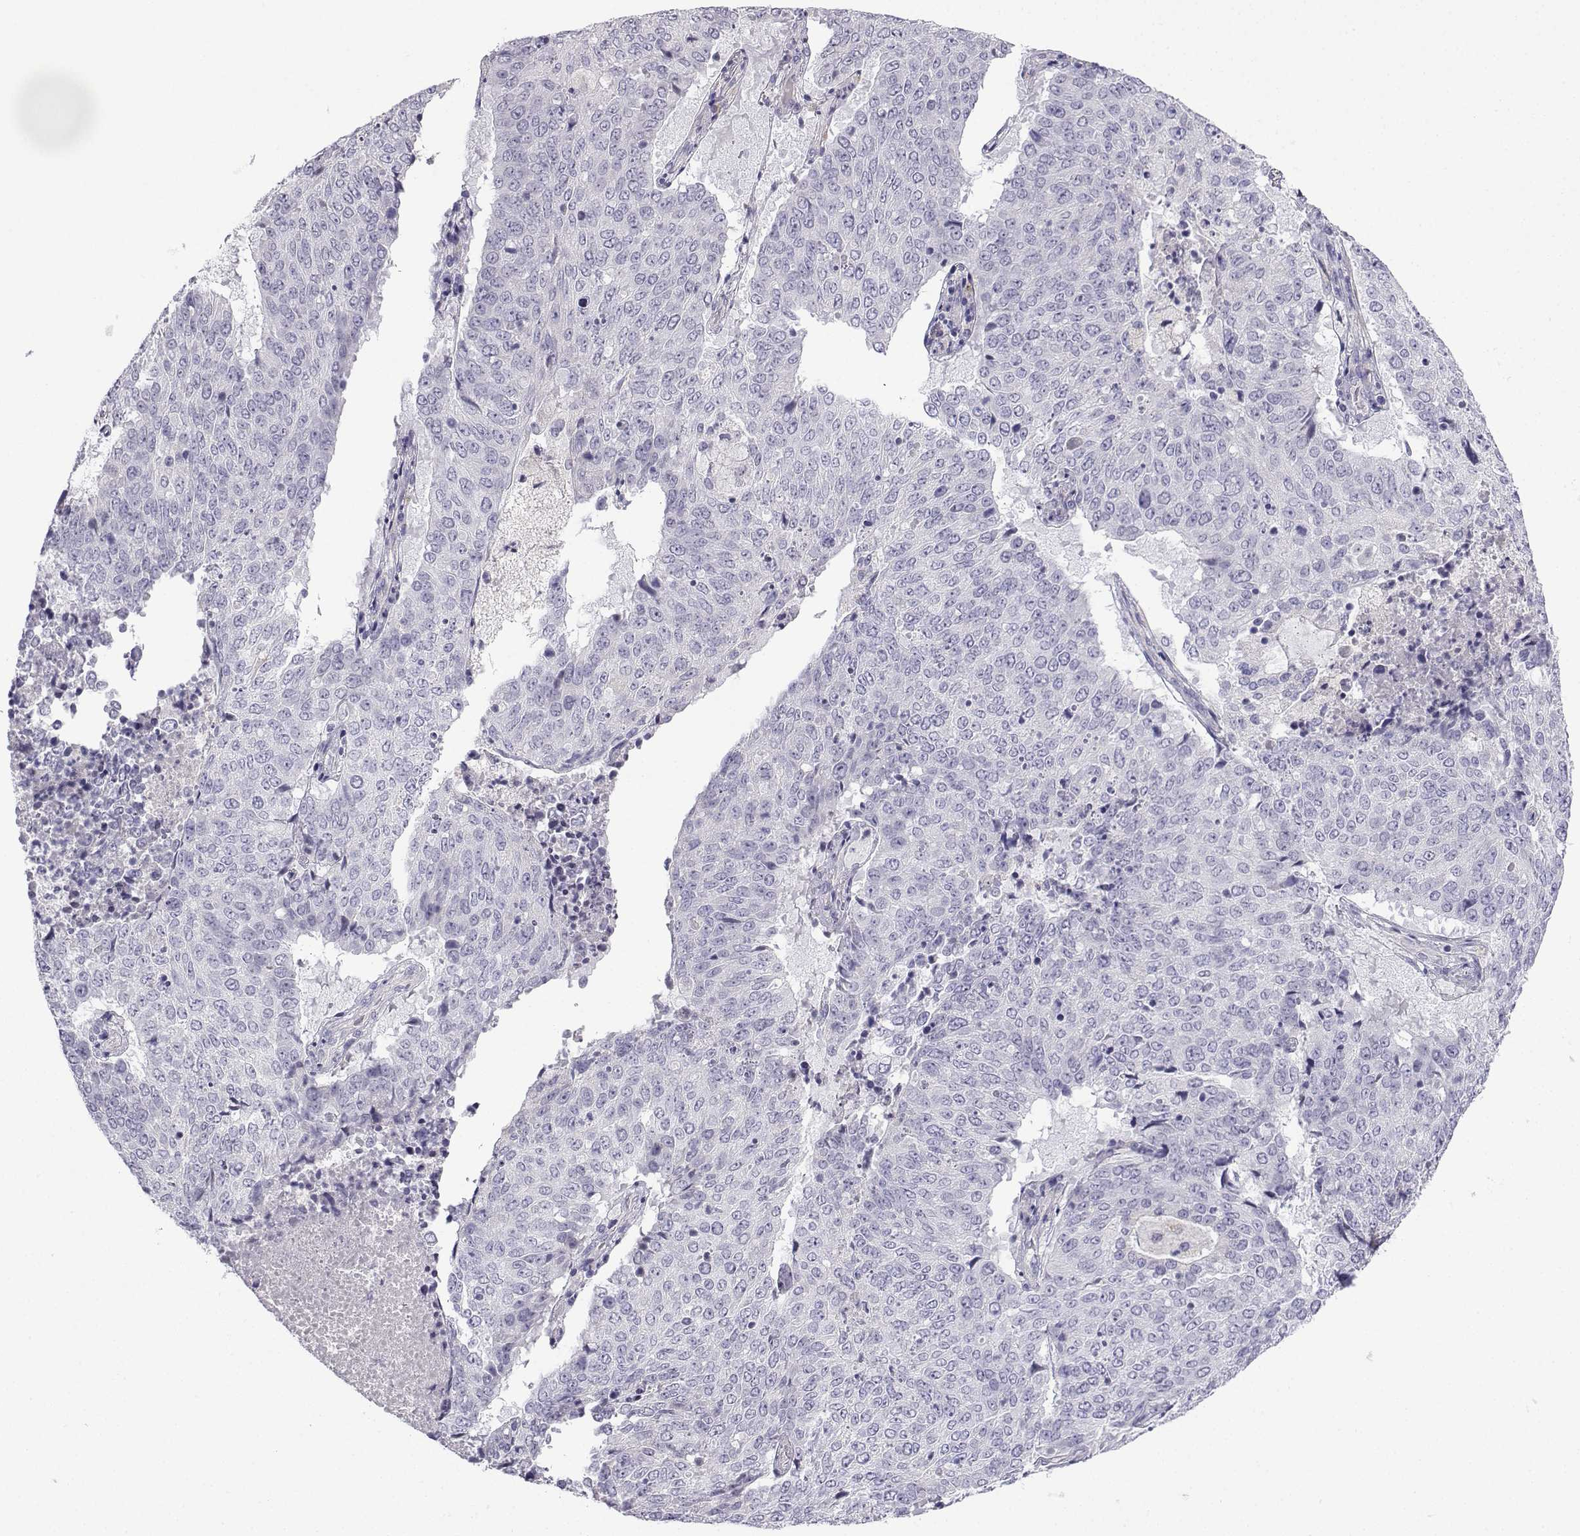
{"staining": {"intensity": "negative", "quantity": "none", "location": "none"}, "tissue": "lung cancer", "cell_type": "Tumor cells", "image_type": "cancer", "snomed": [{"axis": "morphology", "description": "Normal tissue, NOS"}, {"axis": "morphology", "description": "Squamous cell carcinoma, NOS"}, {"axis": "topography", "description": "Bronchus"}, {"axis": "topography", "description": "Lung"}], "caption": "Immunohistochemistry photomicrograph of neoplastic tissue: lung cancer (squamous cell carcinoma) stained with DAB (3,3'-diaminobenzidine) displays no significant protein expression in tumor cells.", "gene": "SPACA7", "patient": {"sex": "male", "age": 64}}